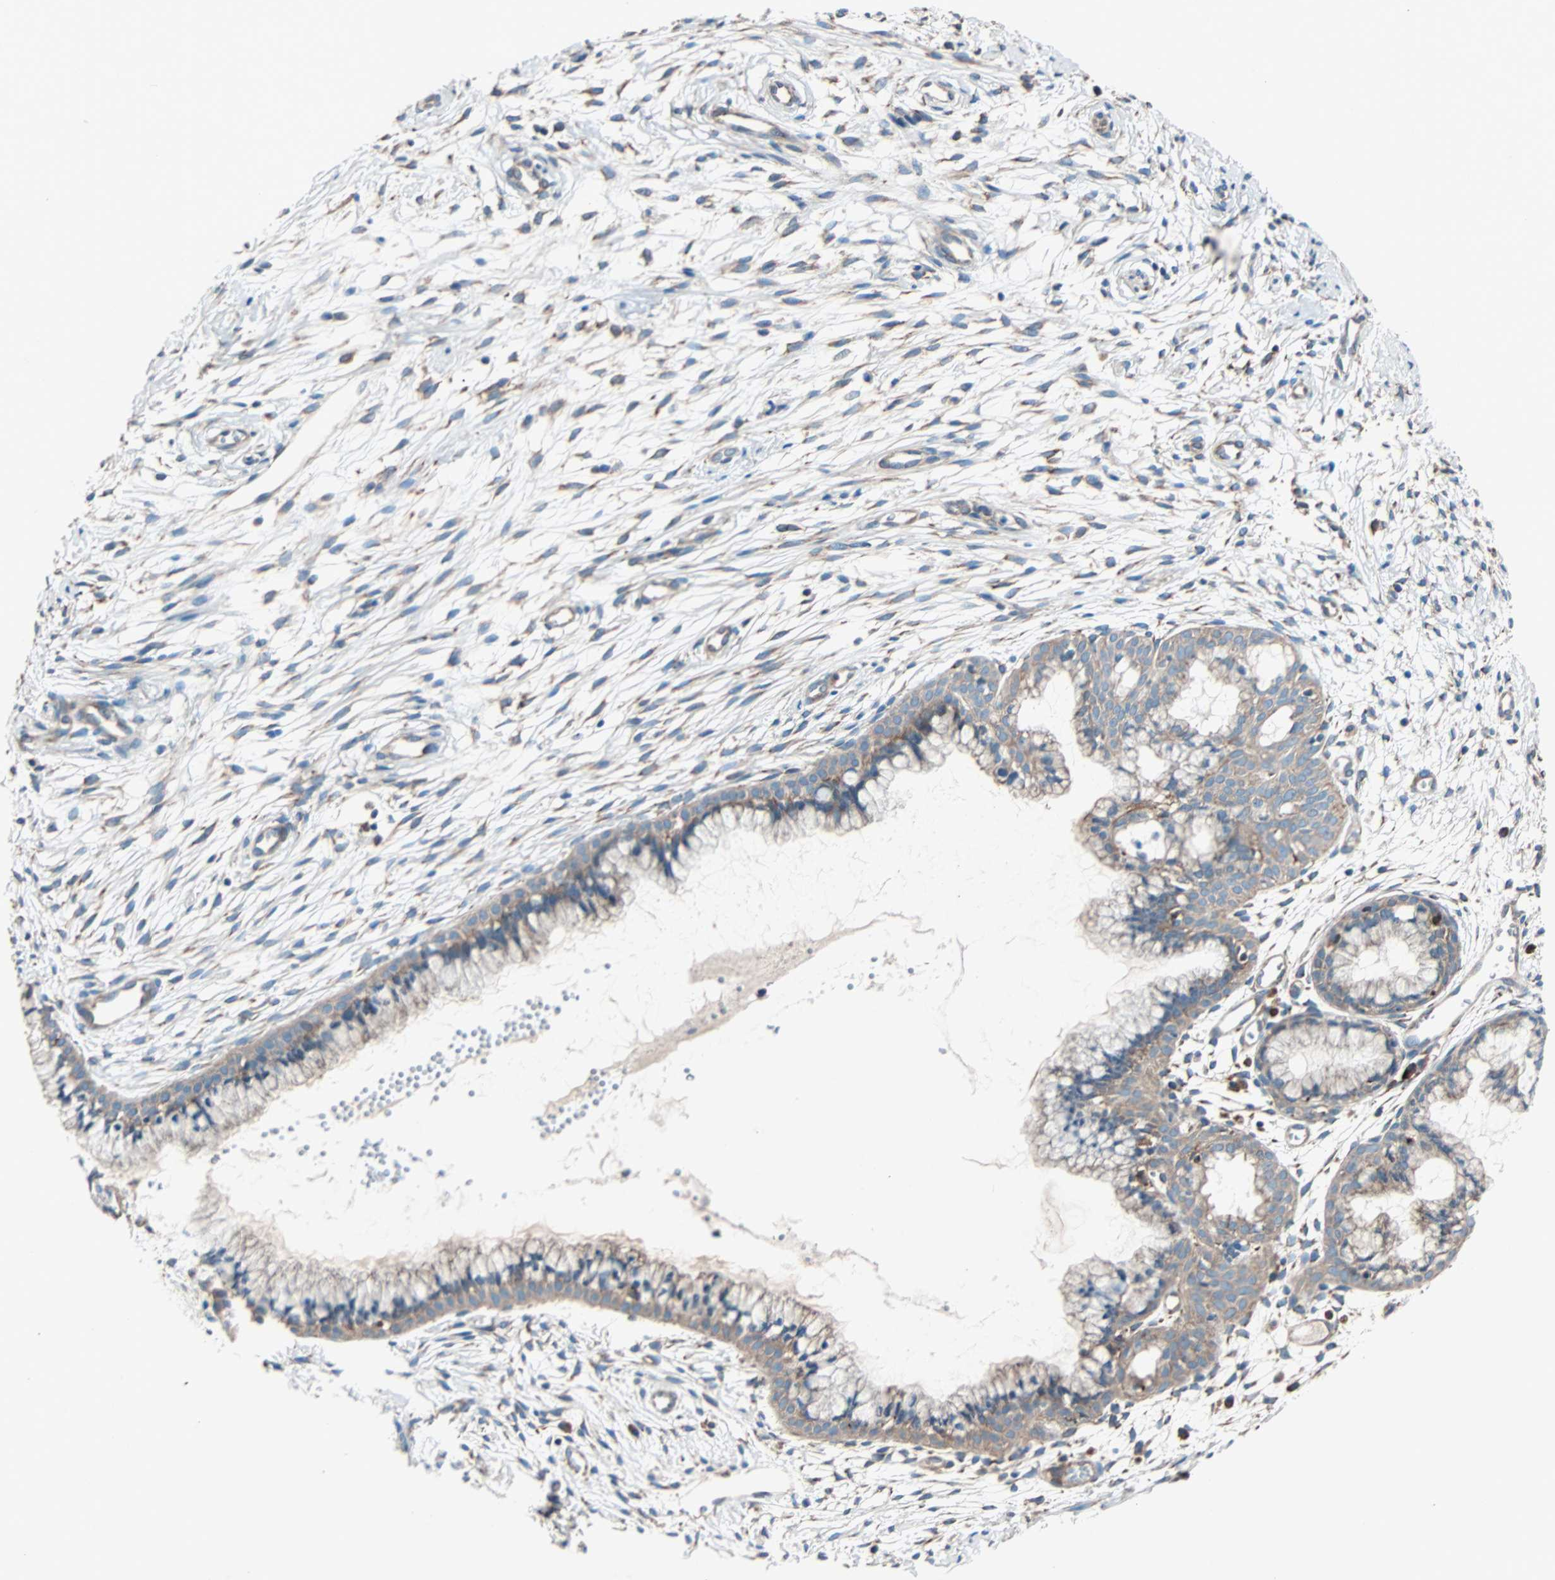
{"staining": {"intensity": "moderate", "quantity": "25%-75%", "location": "cytoplasmic/membranous"}, "tissue": "cervix", "cell_type": "Glandular cells", "image_type": "normal", "snomed": [{"axis": "morphology", "description": "Normal tissue, NOS"}, {"axis": "topography", "description": "Cervix"}], "caption": "Immunohistochemistry histopathology image of normal human cervix stained for a protein (brown), which displays medium levels of moderate cytoplasmic/membranous expression in approximately 25%-75% of glandular cells.", "gene": "PHYH", "patient": {"sex": "female", "age": 39}}